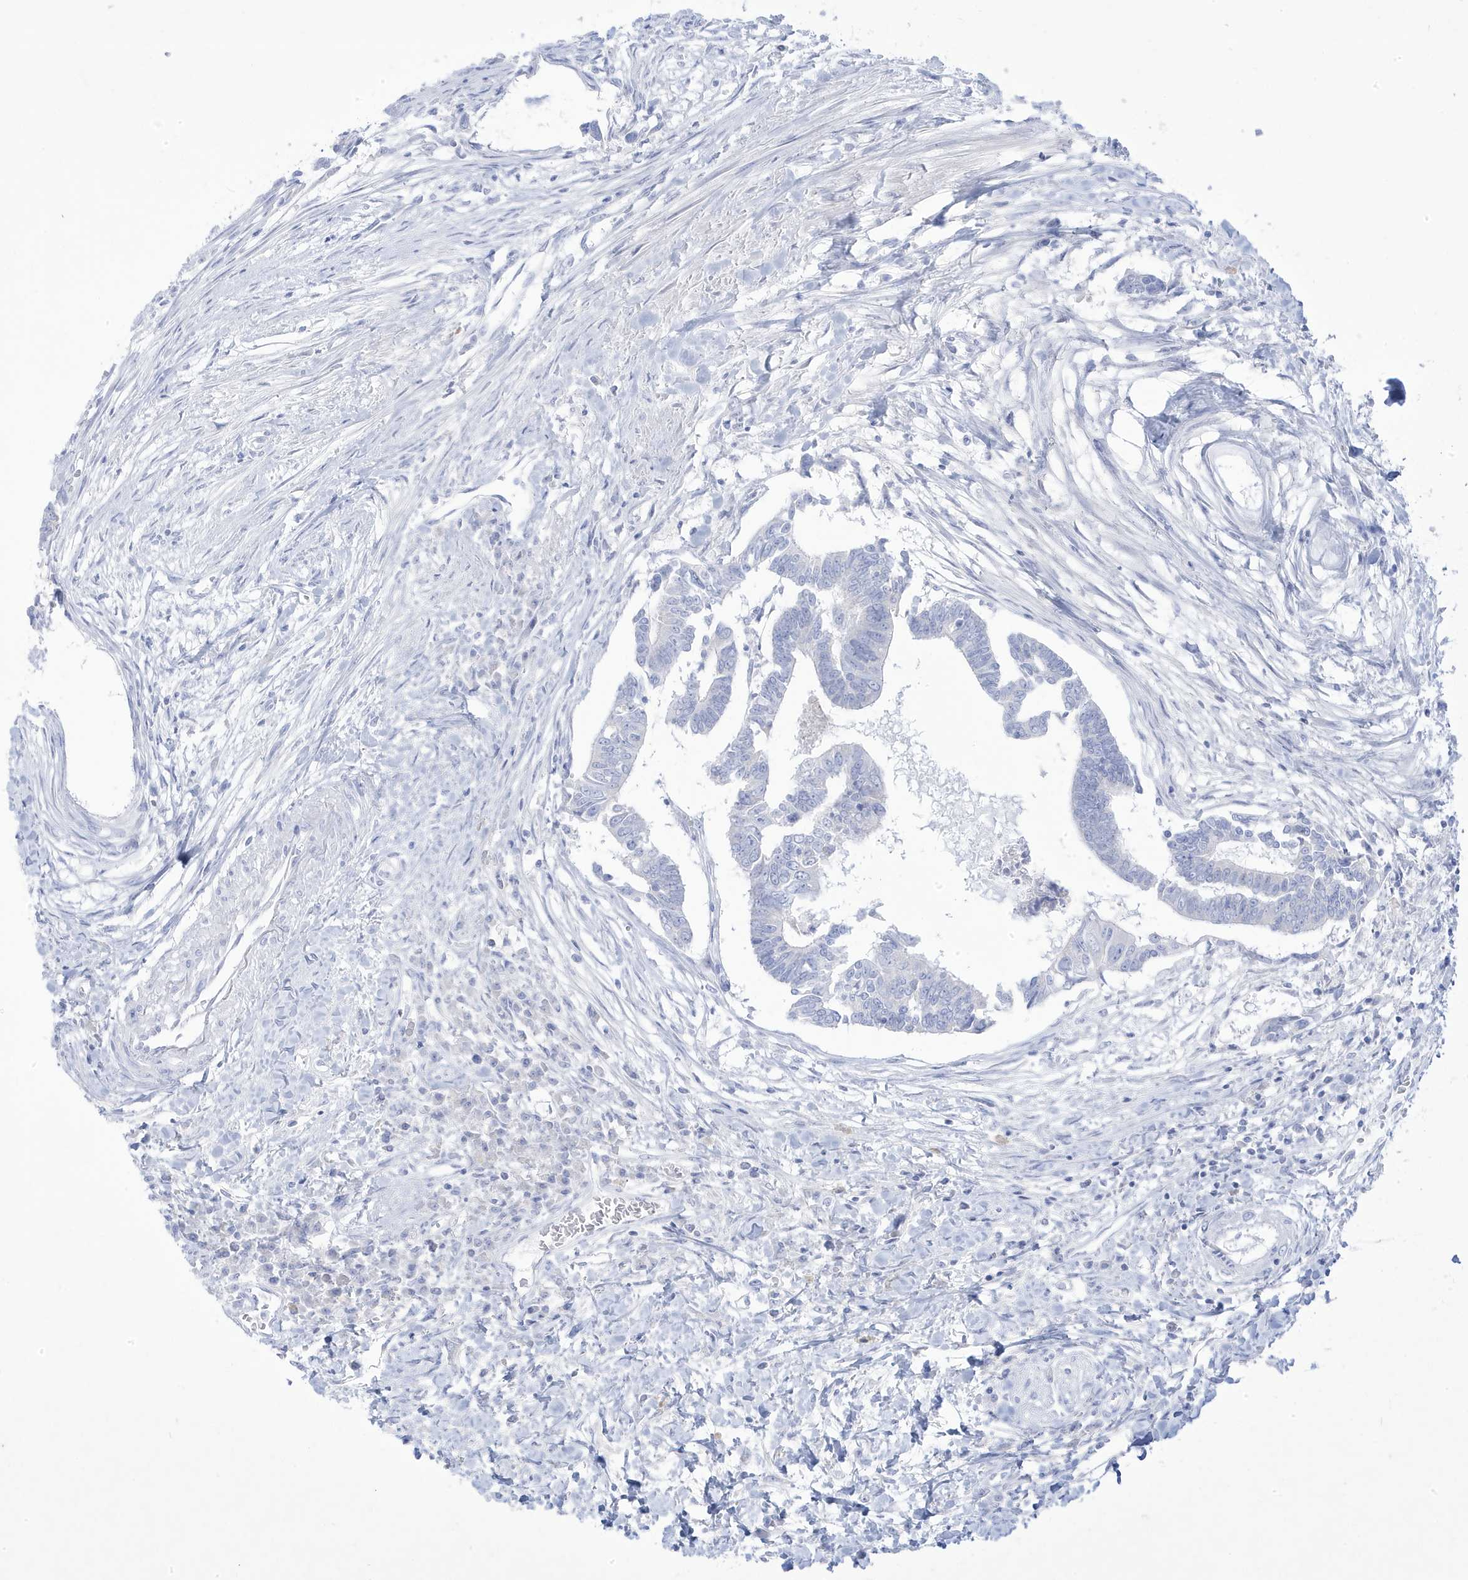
{"staining": {"intensity": "negative", "quantity": "none", "location": "none"}, "tissue": "colorectal cancer", "cell_type": "Tumor cells", "image_type": "cancer", "snomed": [{"axis": "morphology", "description": "Adenocarcinoma, NOS"}, {"axis": "topography", "description": "Rectum"}], "caption": "Tumor cells are negative for brown protein staining in colorectal cancer. The staining was performed using DAB (3,3'-diaminobenzidine) to visualize the protein expression in brown, while the nuclei were stained in blue with hematoxylin (Magnification: 20x).", "gene": "ADAMTSL3", "patient": {"sex": "female", "age": 65}}